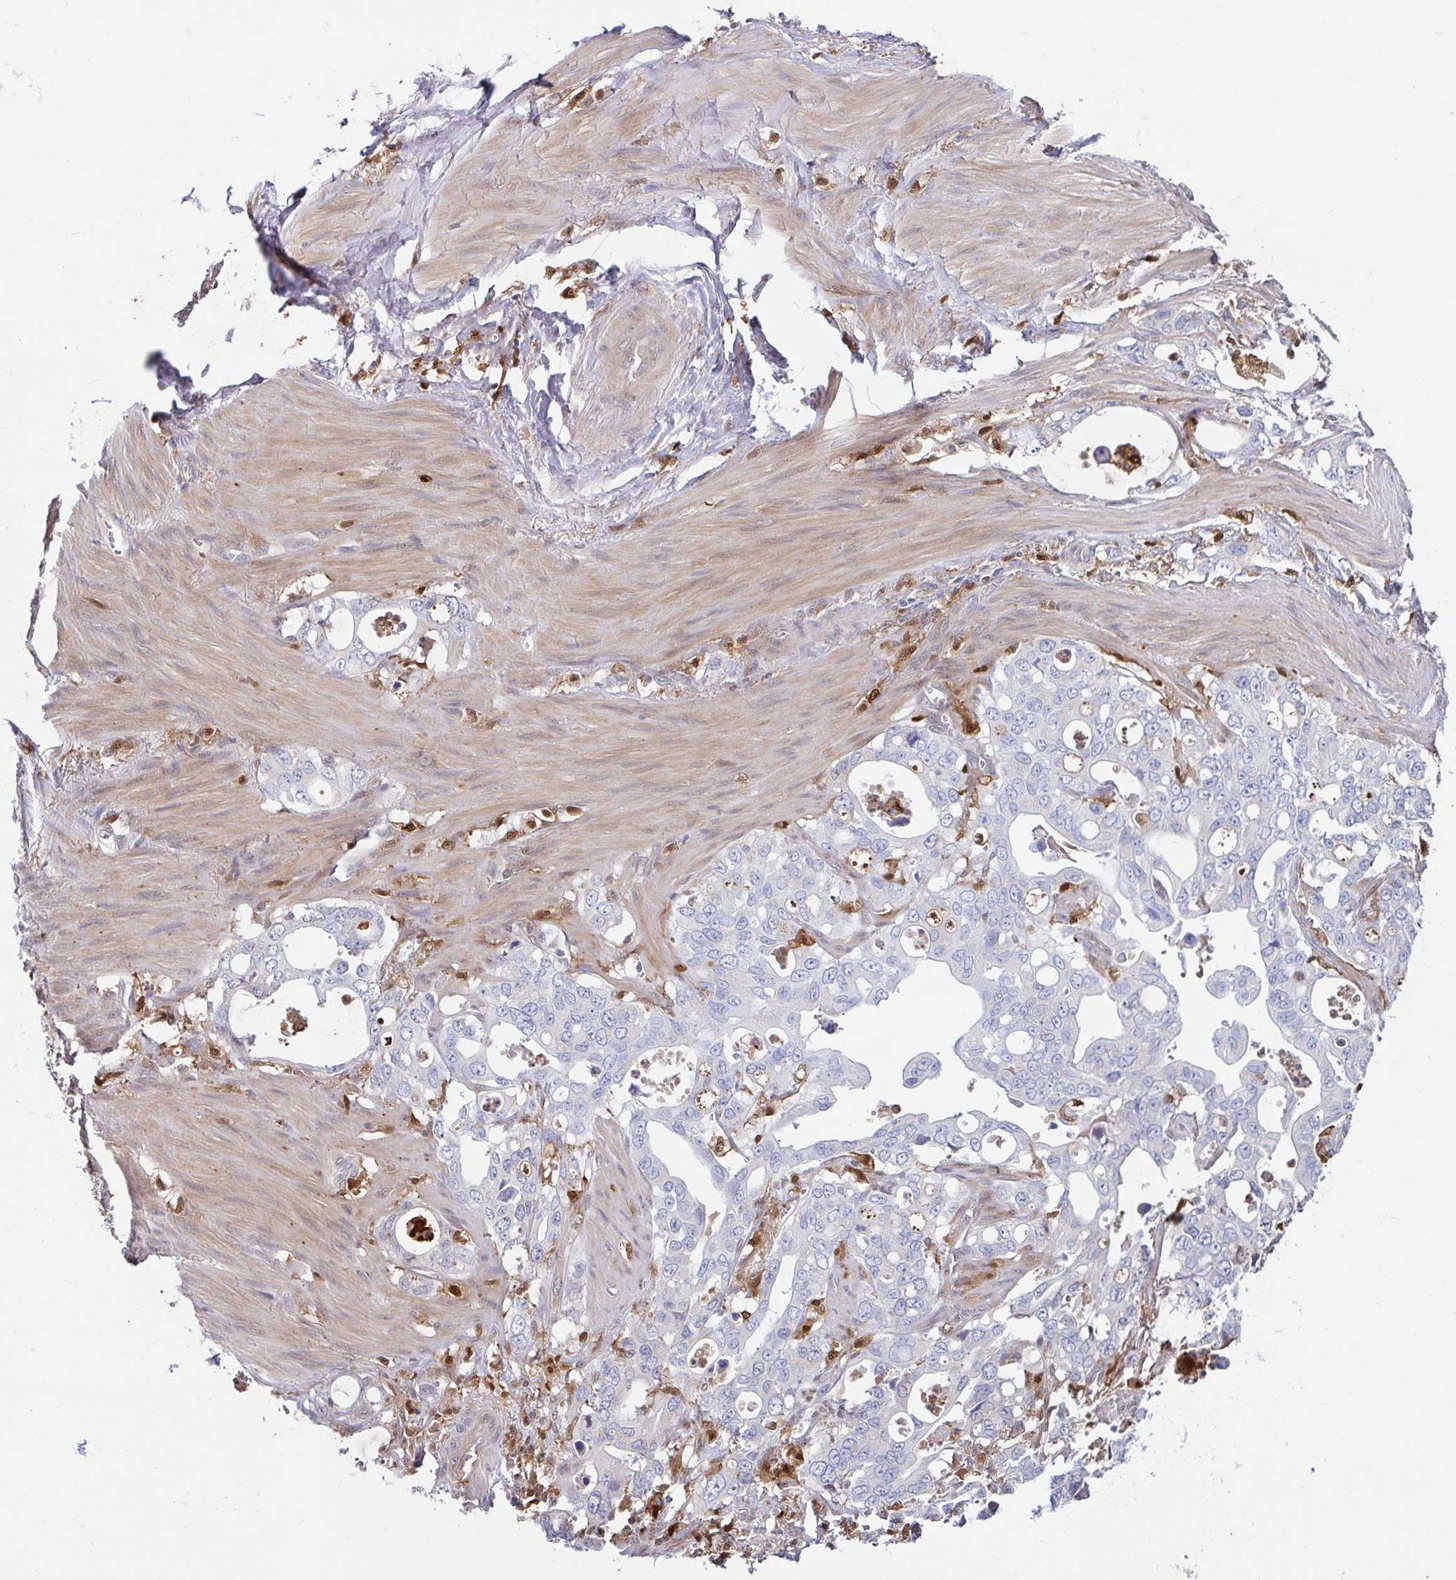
{"staining": {"intensity": "negative", "quantity": "none", "location": "none"}, "tissue": "stomach cancer", "cell_type": "Tumor cells", "image_type": "cancer", "snomed": [{"axis": "morphology", "description": "Adenocarcinoma, NOS"}, {"axis": "topography", "description": "Stomach, upper"}], "caption": "The micrograph shows no staining of tumor cells in stomach cancer (adenocarcinoma).", "gene": "BLVRA", "patient": {"sex": "male", "age": 74}}